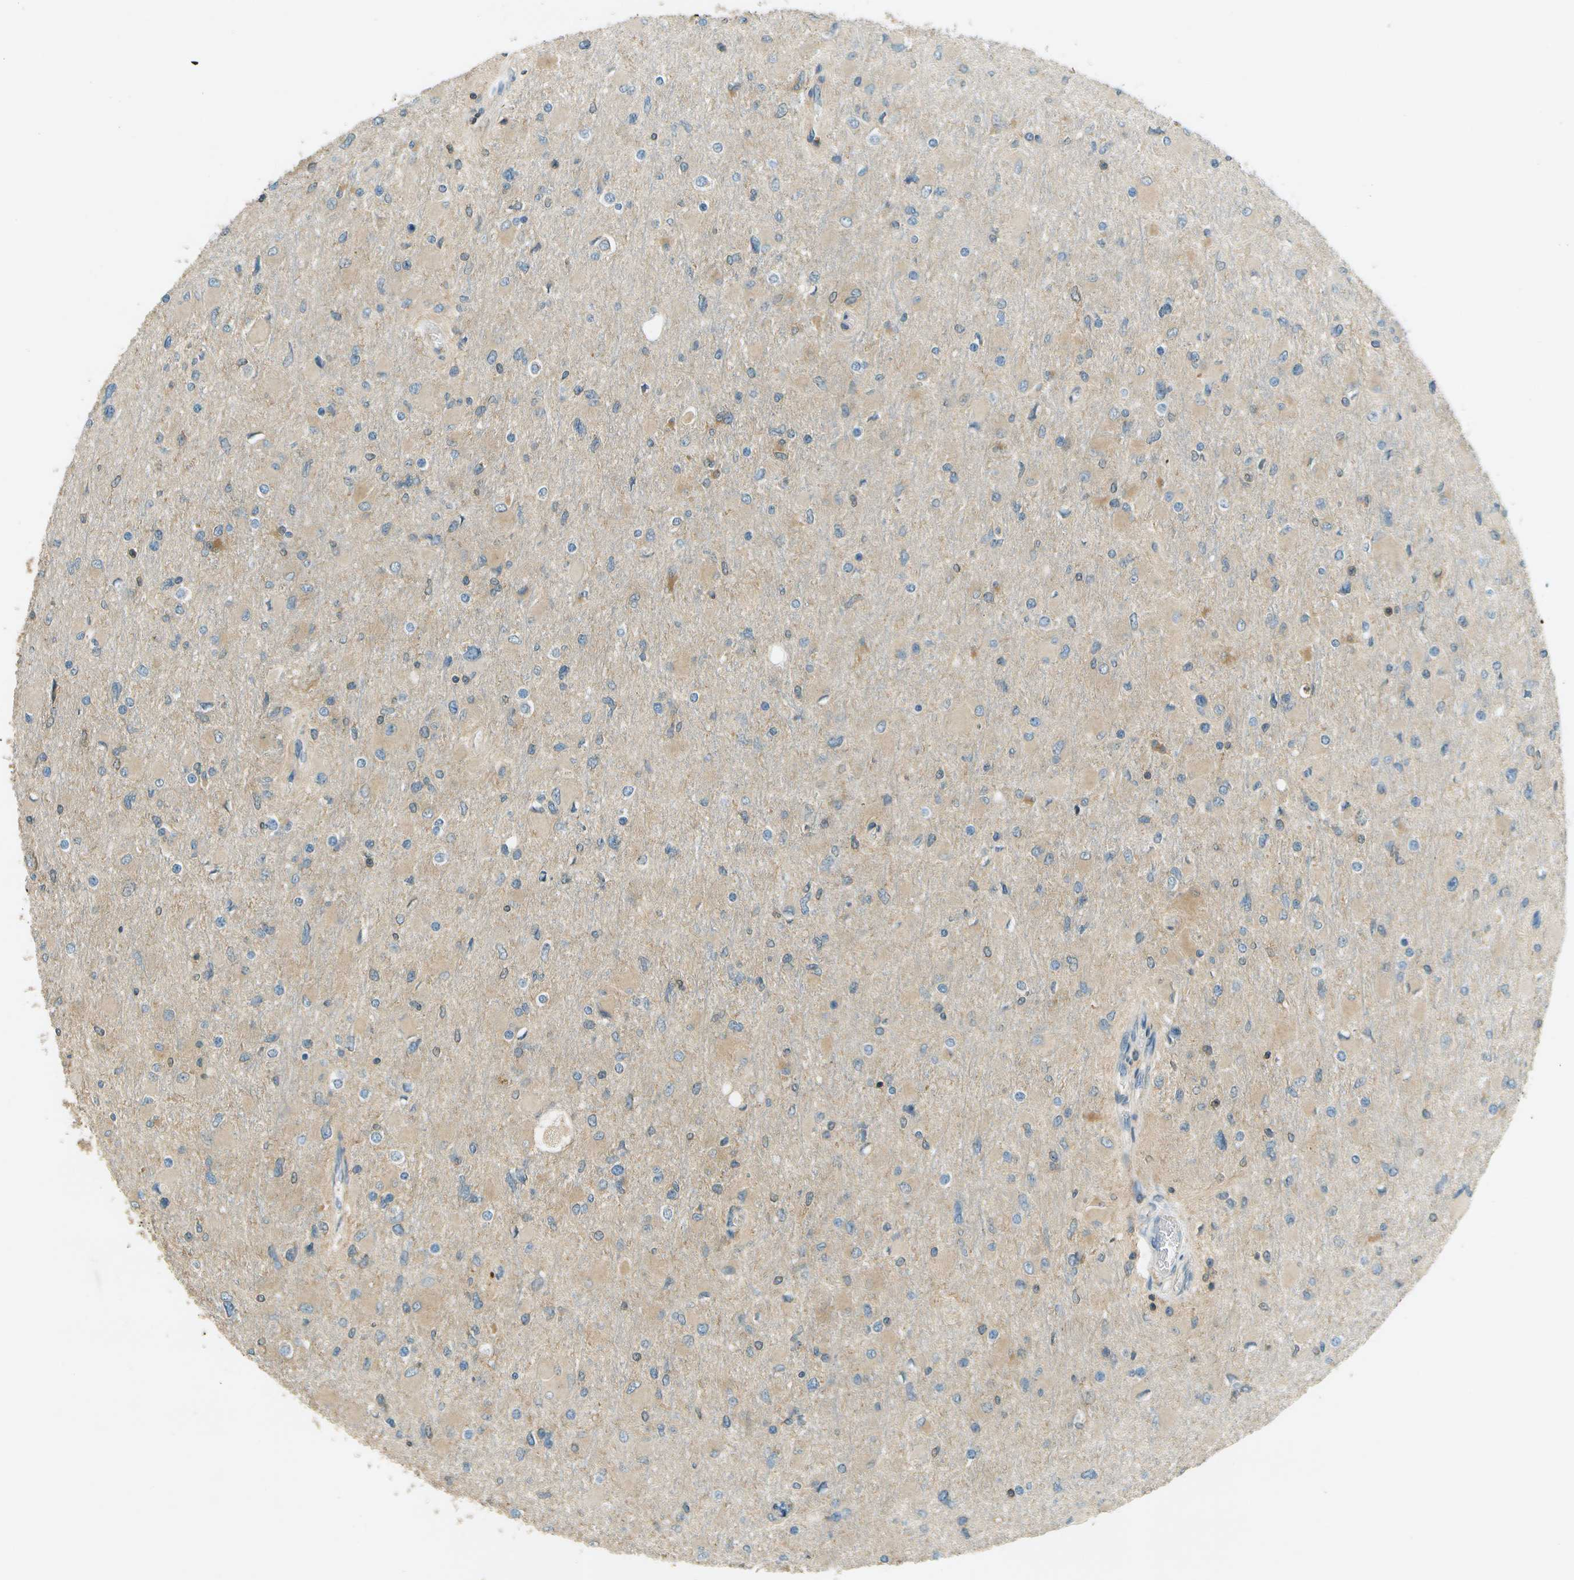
{"staining": {"intensity": "moderate", "quantity": "<25%", "location": "cytoplasmic/membranous"}, "tissue": "glioma", "cell_type": "Tumor cells", "image_type": "cancer", "snomed": [{"axis": "morphology", "description": "Glioma, malignant, High grade"}, {"axis": "topography", "description": "Cerebral cortex"}], "caption": "Approximately <25% of tumor cells in human malignant glioma (high-grade) exhibit moderate cytoplasmic/membranous protein positivity as visualized by brown immunohistochemical staining.", "gene": "NUDT4", "patient": {"sex": "female", "age": 36}}